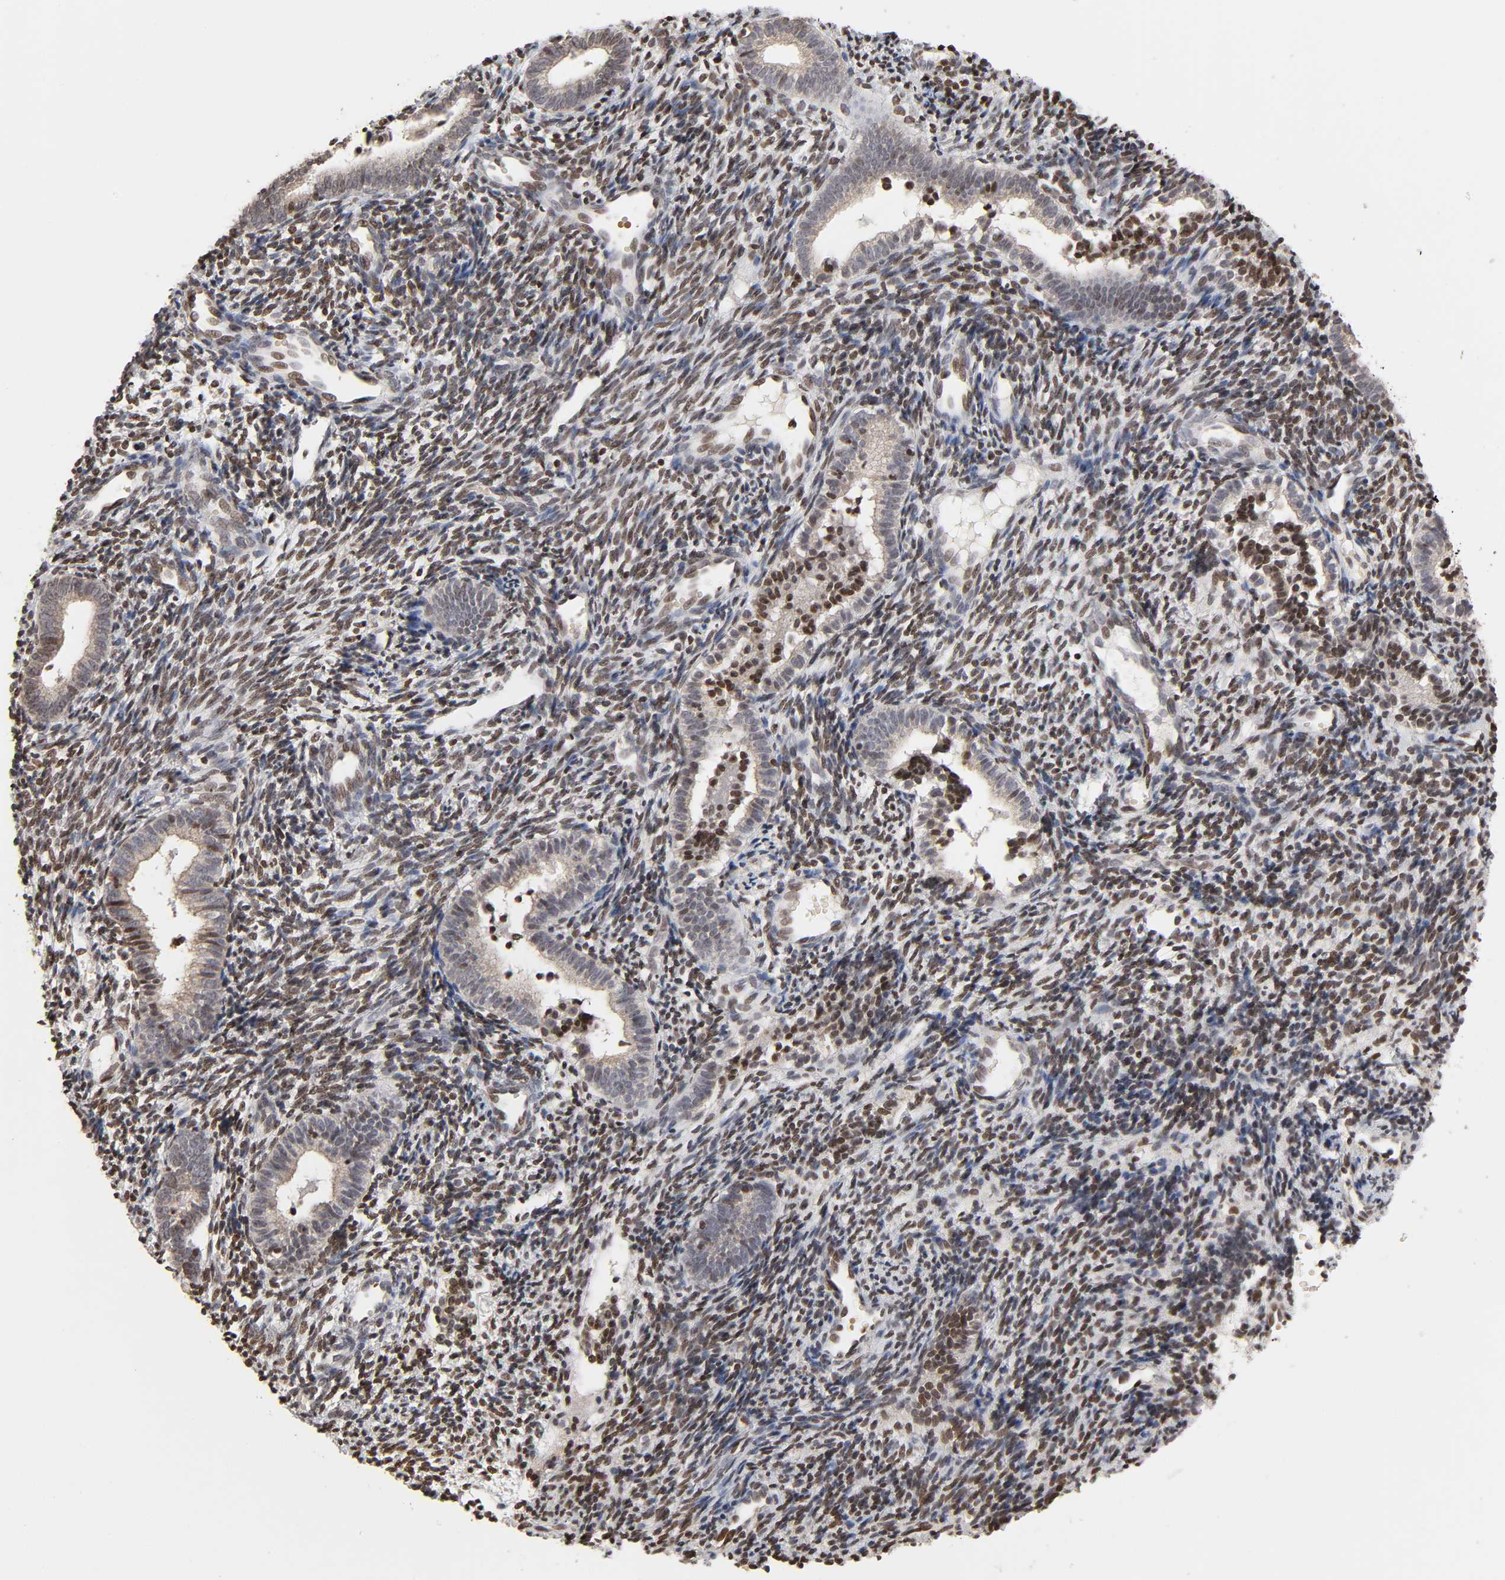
{"staining": {"intensity": "weak", "quantity": "25%-75%", "location": "nuclear"}, "tissue": "endometrium", "cell_type": "Cells in endometrial stroma", "image_type": "normal", "snomed": [{"axis": "morphology", "description": "Normal tissue, NOS"}, {"axis": "topography", "description": "Uterus"}, {"axis": "topography", "description": "Endometrium"}], "caption": "An image showing weak nuclear staining in about 25%-75% of cells in endometrial stroma in benign endometrium, as visualized by brown immunohistochemical staining.", "gene": "ZNF473", "patient": {"sex": "female", "age": 33}}